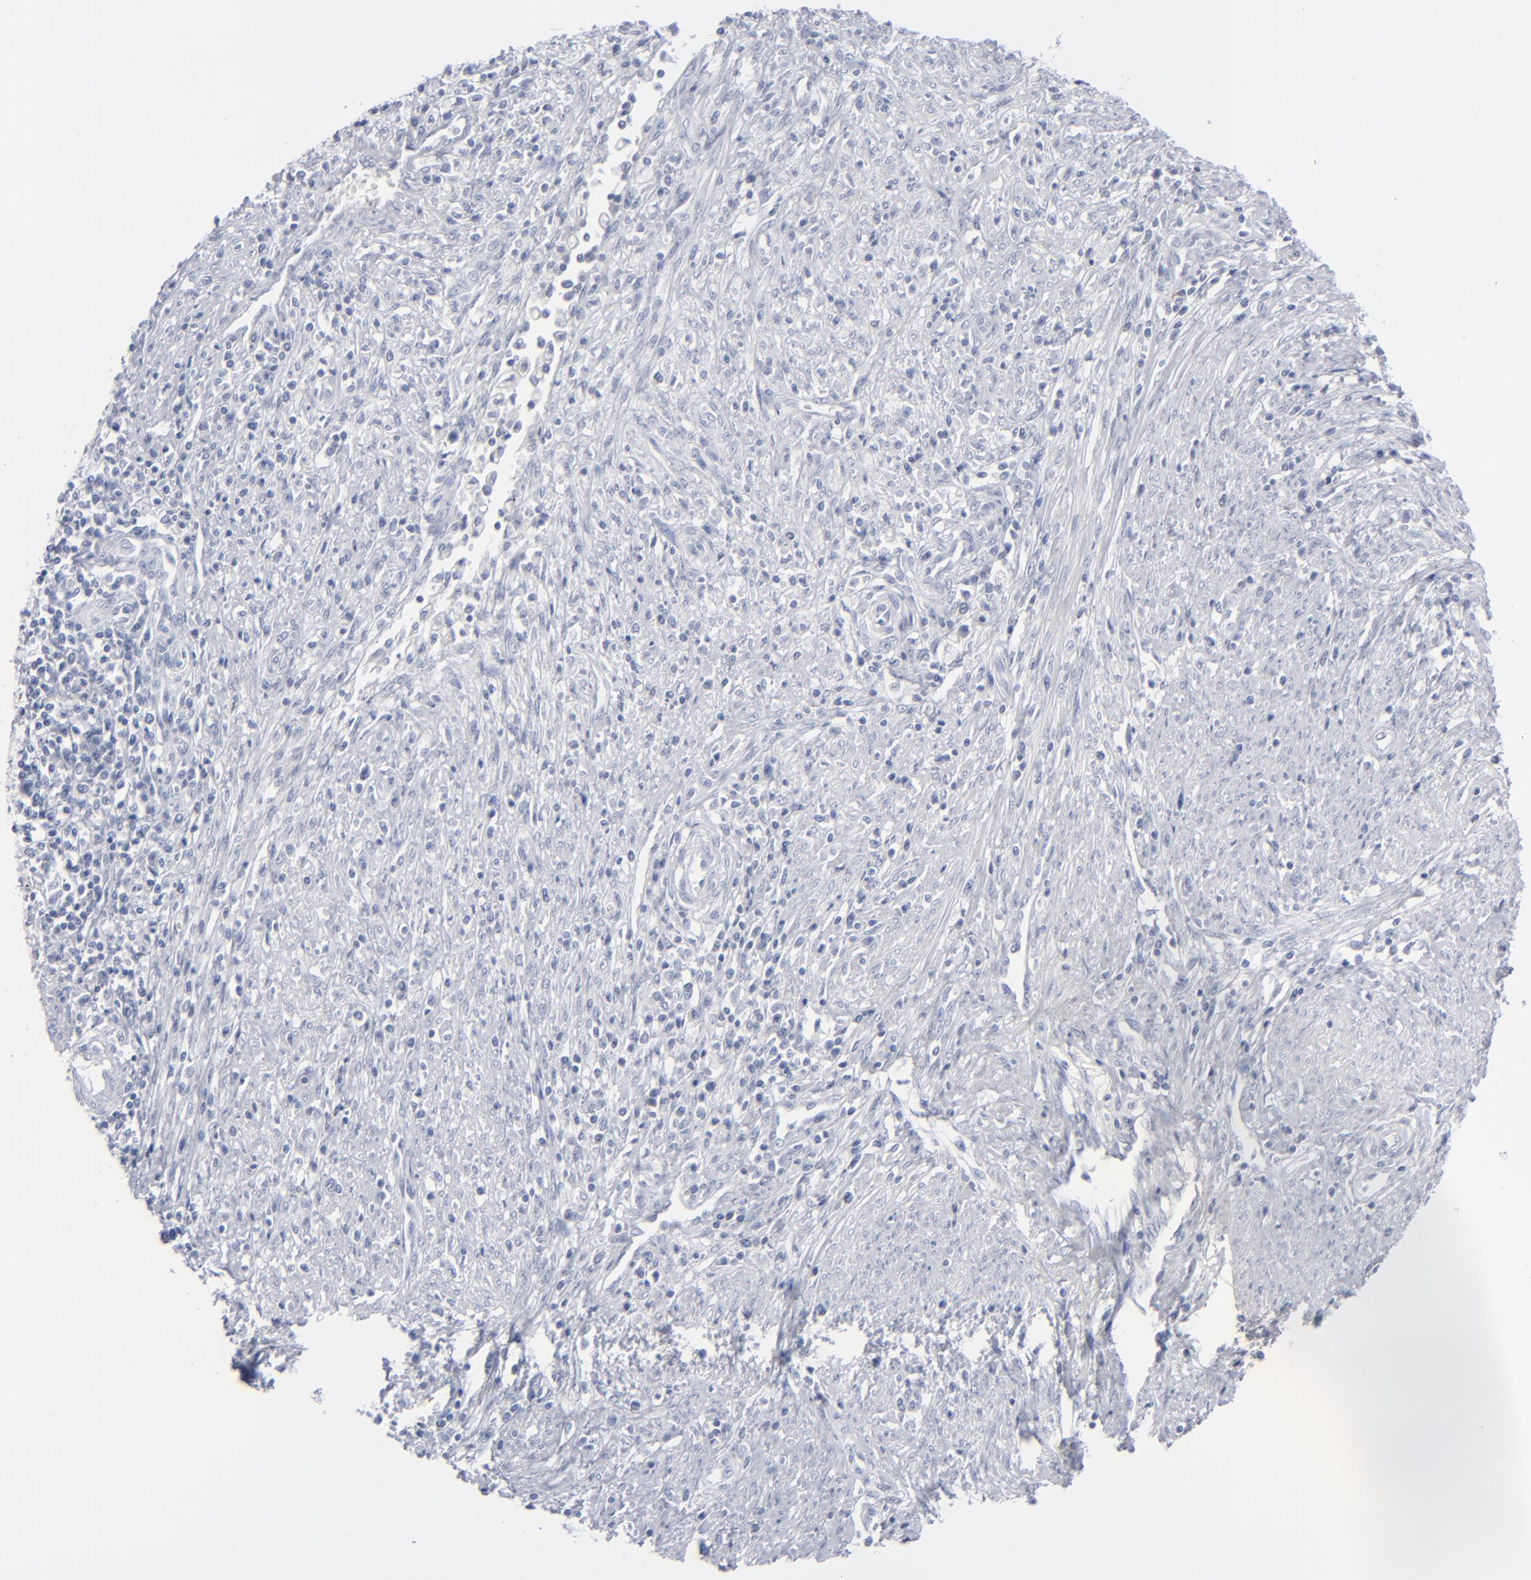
{"staining": {"intensity": "negative", "quantity": "none", "location": "none"}, "tissue": "cervical cancer", "cell_type": "Tumor cells", "image_type": "cancer", "snomed": [{"axis": "morphology", "description": "Adenocarcinoma, NOS"}, {"axis": "topography", "description": "Cervix"}], "caption": "The histopathology image shows no staining of tumor cells in cervical adenocarcinoma.", "gene": "MSLN", "patient": {"sex": "female", "age": 36}}